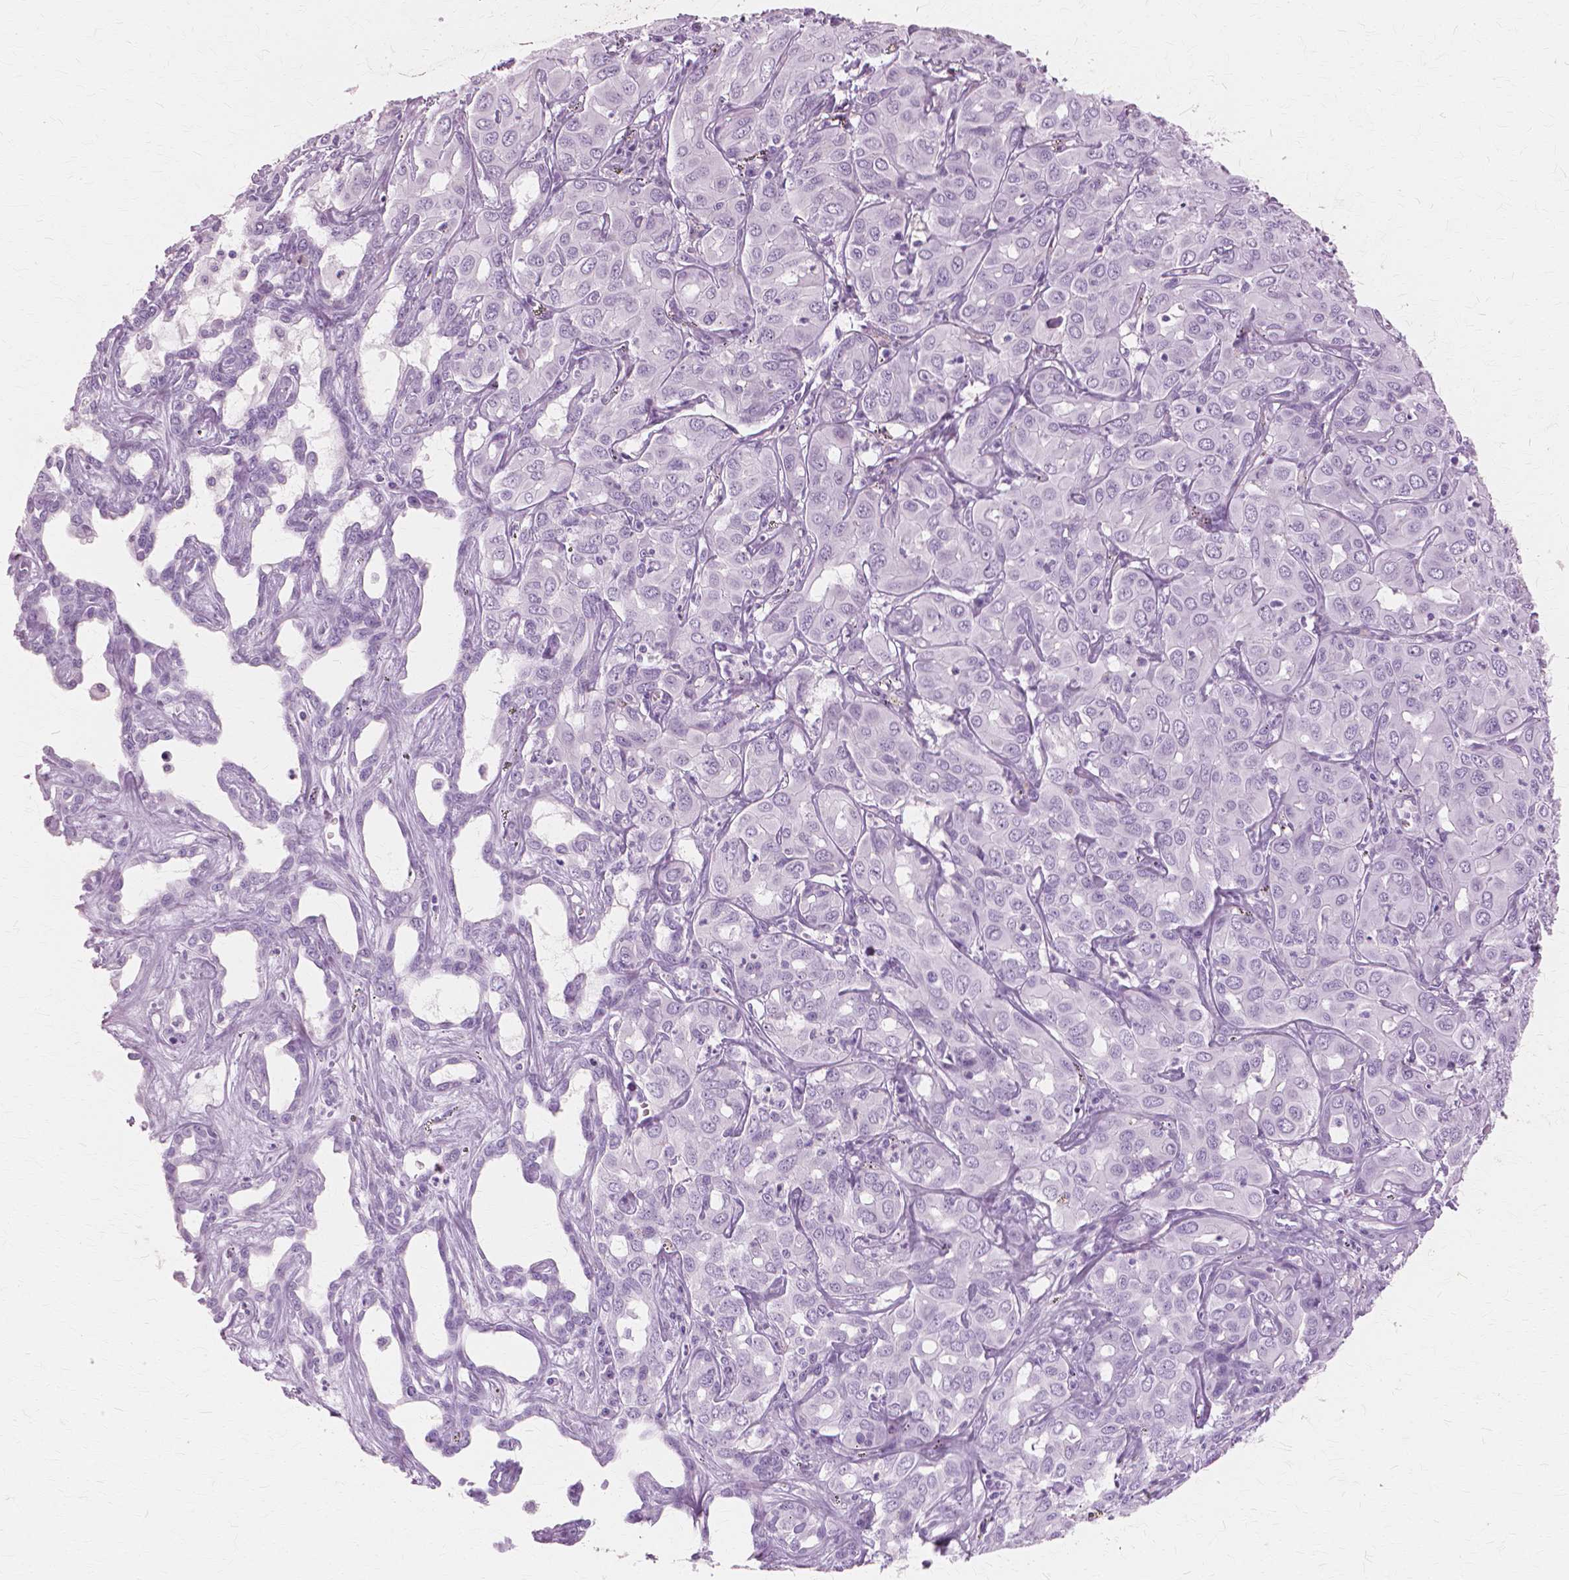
{"staining": {"intensity": "negative", "quantity": "none", "location": "none"}, "tissue": "liver cancer", "cell_type": "Tumor cells", "image_type": "cancer", "snomed": [{"axis": "morphology", "description": "Cholangiocarcinoma"}, {"axis": "topography", "description": "Liver"}], "caption": "High power microscopy histopathology image of an IHC photomicrograph of liver cancer, revealing no significant expression in tumor cells.", "gene": "SFTPD", "patient": {"sex": "female", "age": 60}}